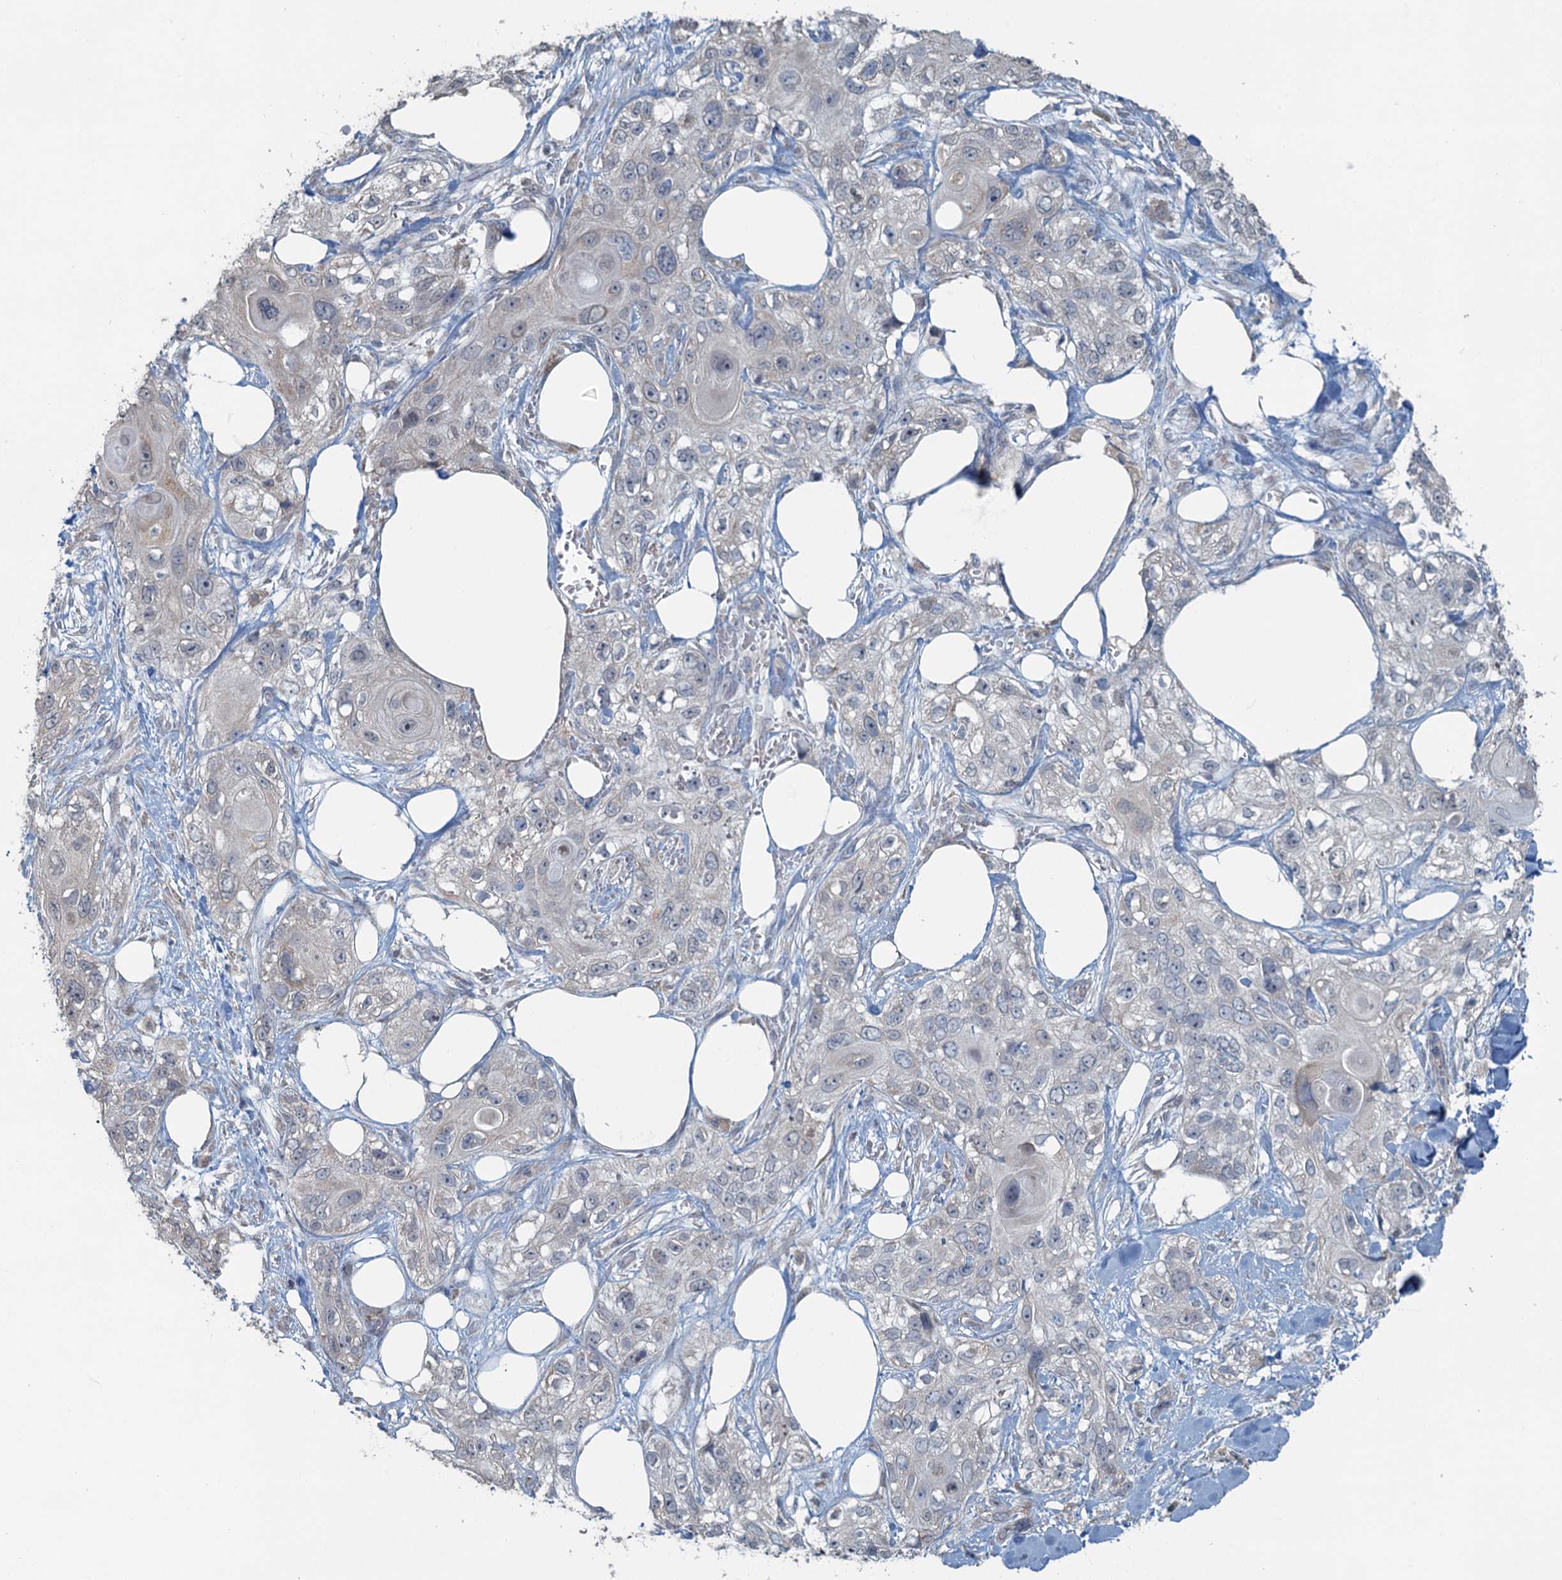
{"staining": {"intensity": "negative", "quantity": "none", "location": "none"}, "tissue": "skin cancer", "cell_type": "Tumor cells", "image_type": "cancer", "snomed": [{"axis": "morphology", "description": "Normal tissue, NOS"}, {"axis": "morphology", "description": "Squamous cell carcinoma, NOS"}, {"axis": "topography", "description": "Skin"}], "caption": "A high-resolution photomicrograph shows immunohistochemistry (IHC) staining of skin cancer (squamous cell carcinoma), which demonstrates no significant expression in tumor cells.", "gene": "TEX35", "patient": {"sex": "male", "age": 72}}